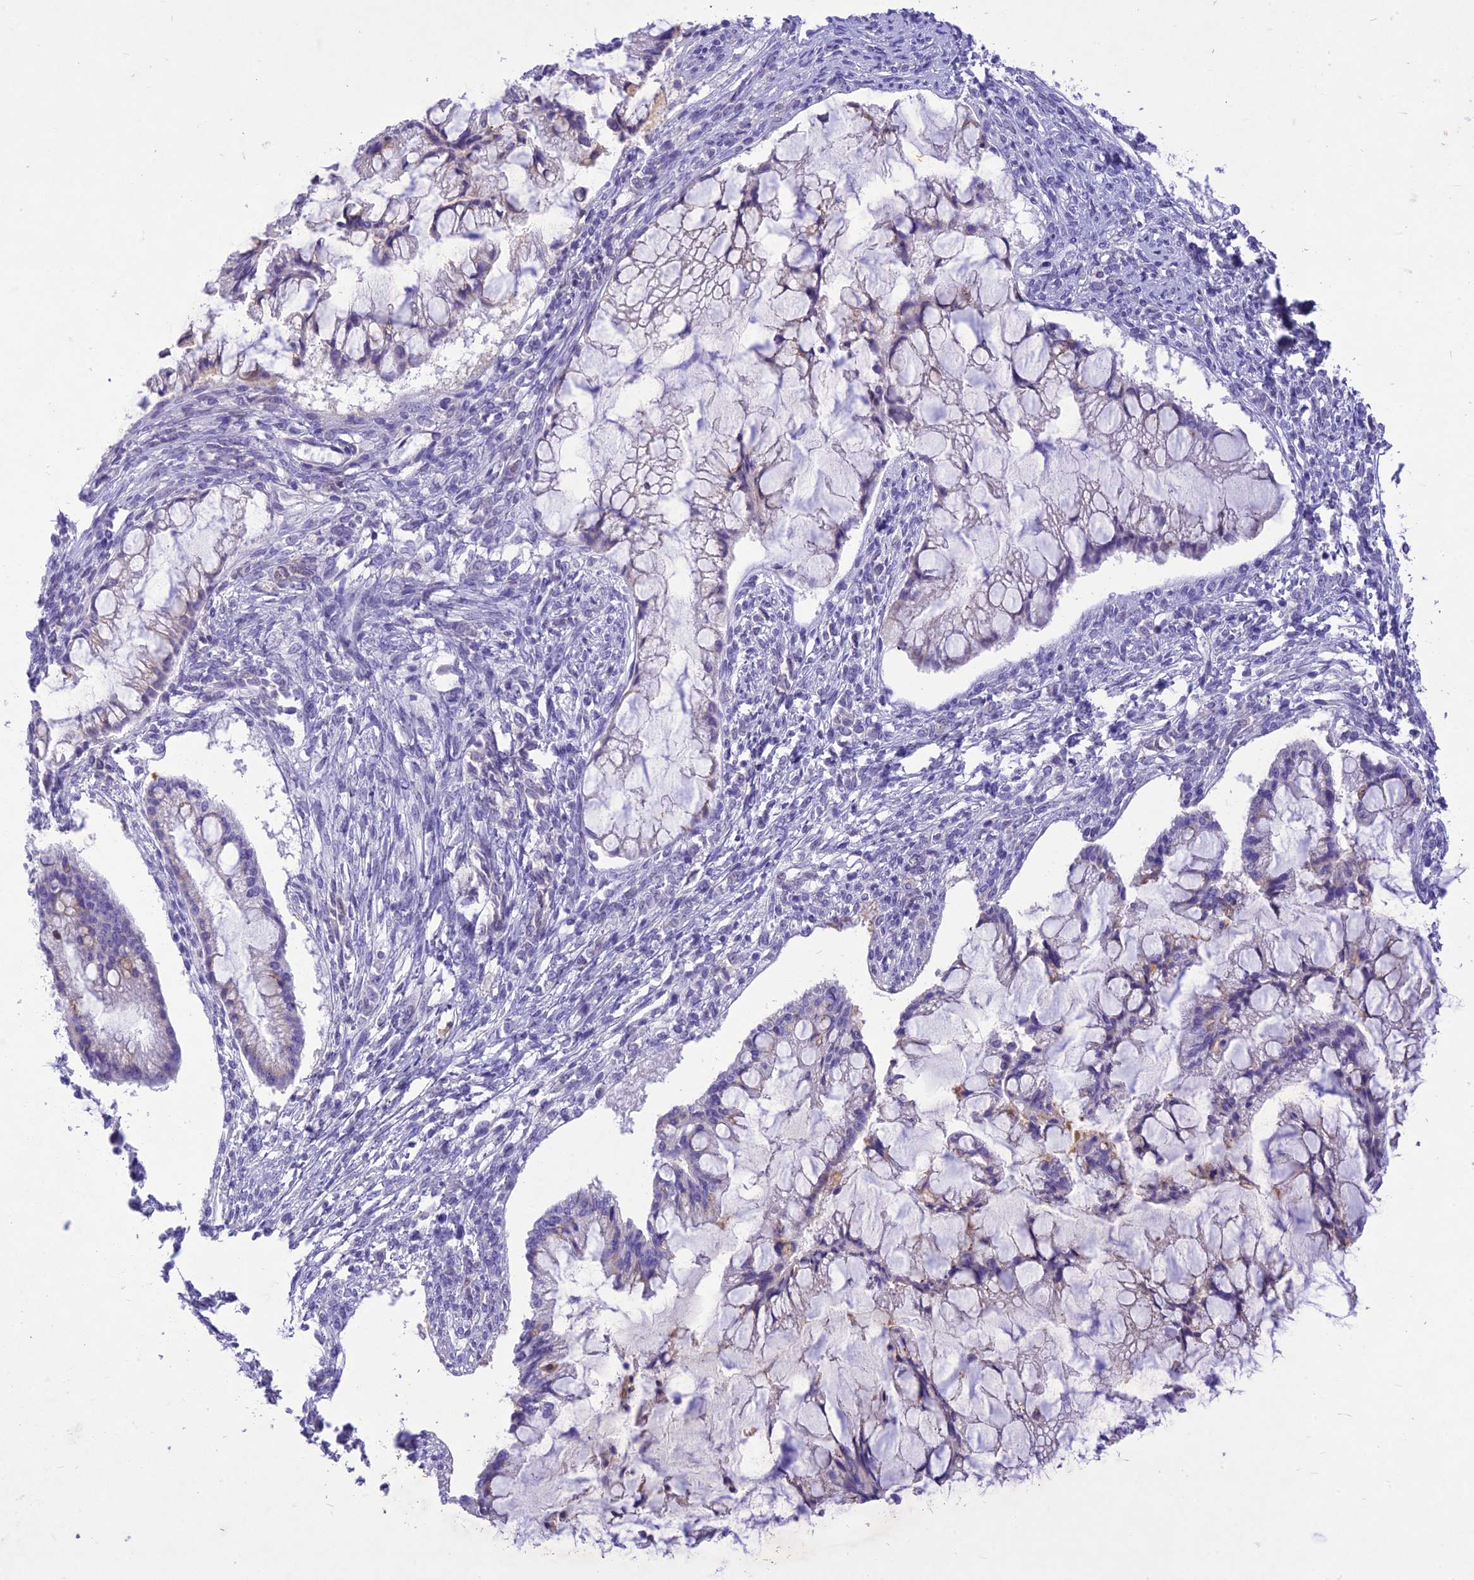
{"staining": {"intensity": "negative", "quantity": "none", "location": "none"}, "tissue": "ovarian cancer", "cell_type": "Tumor cells", "image_type": "cancer", "snomed": [{"axis": "morphology", "description": "Cystadenocarcinoma, mucinous, NOS"}, {"axis": "topography", "description": "Ovary"}], "caption": "Tumor cells are negative for brown protein staining in ovarian cancer.", "gene": "SLC13A5", "patient": {"sex": "female", "age": 73}}